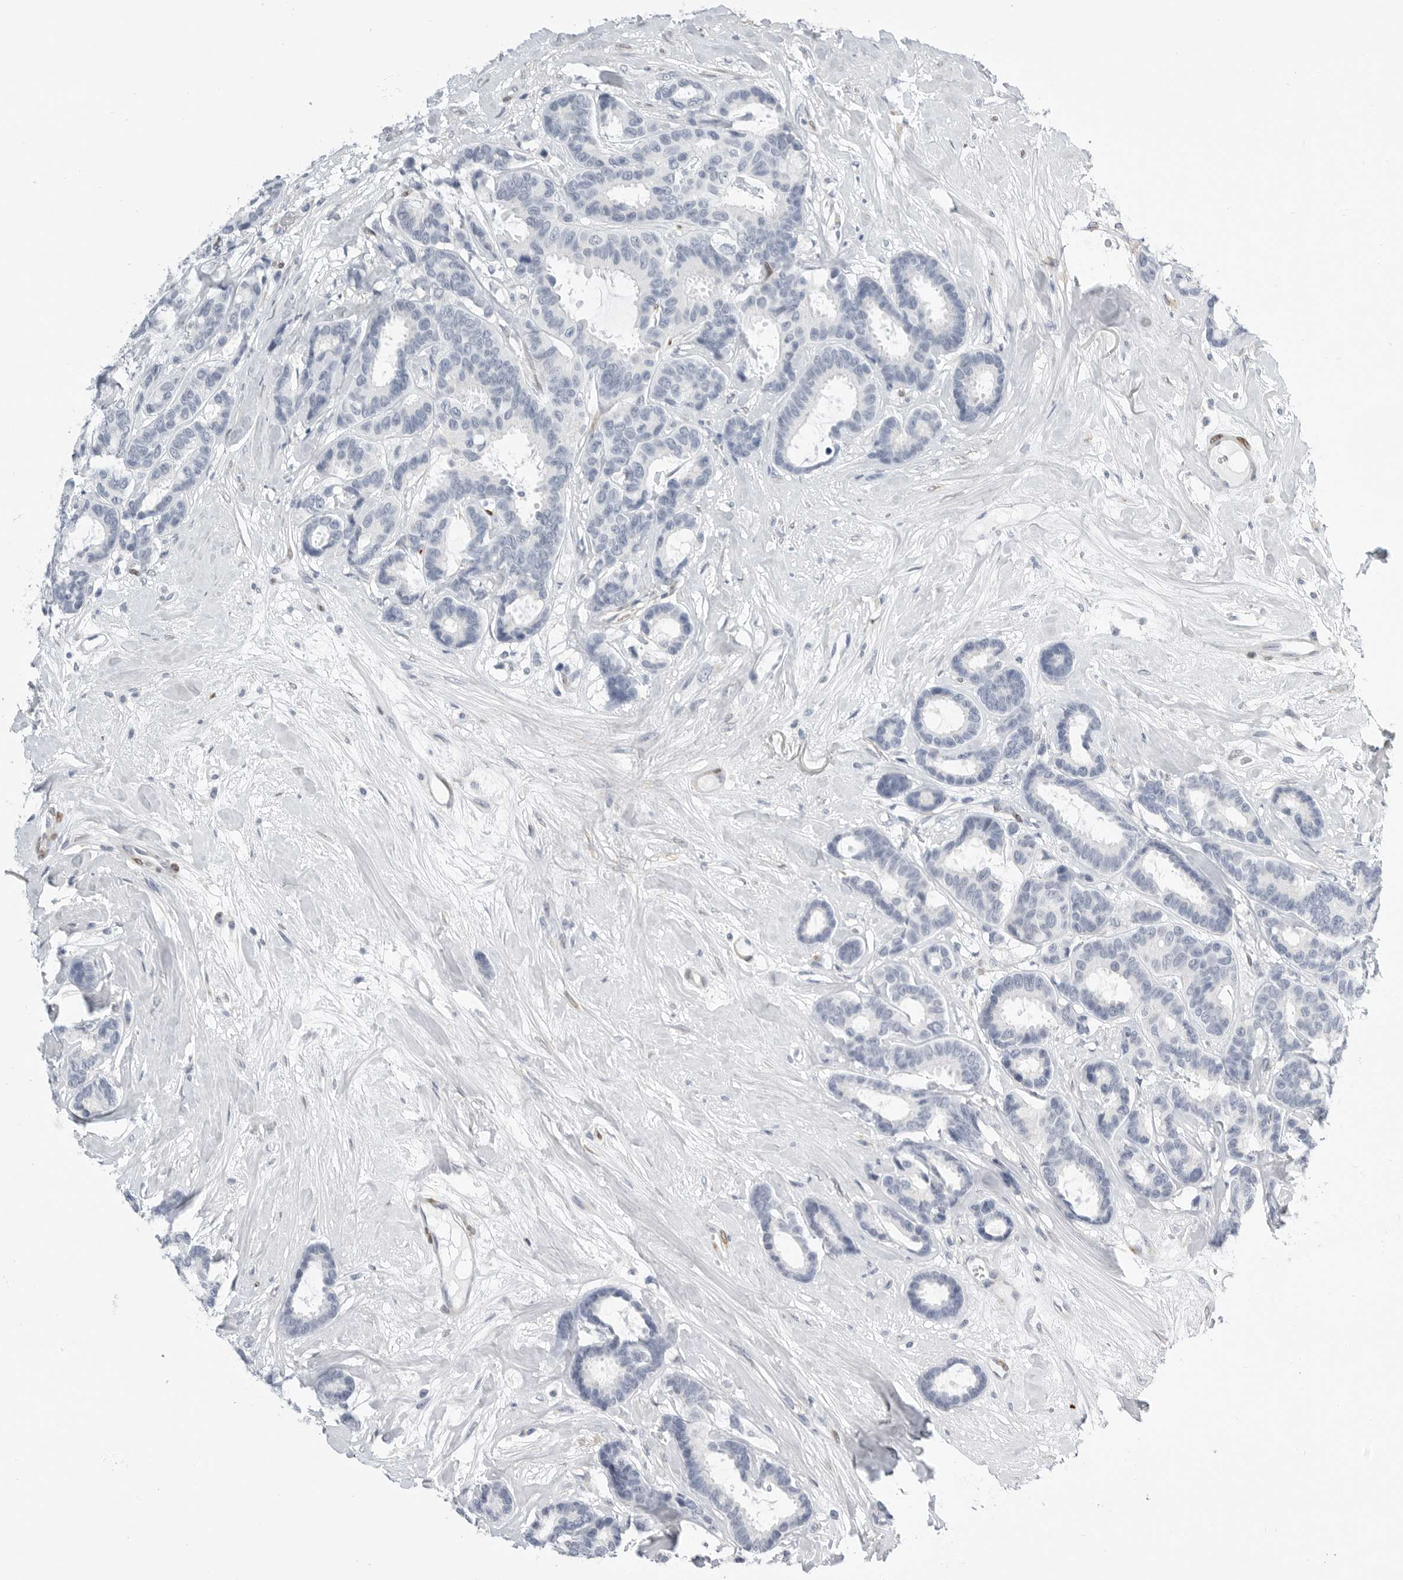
{"staining": {"intensity": "negative", "quantity": "none", "location": "none"}, "tissue": "breast cancer", "cell_type": "Tumor cells", "image_type": "cancer", "snomed": [{"axis": "morphology", "description": "Duct carcinoma"}, {"axis": "topography", "description": "Breast"}], "caption": "This is a micrograph of immunohistochemistry (IHC) staining of breast cancer (invasive ductal carcinoma), which shows no expression in tumor cells. Nuclei are stained in blue.", "gene": "PLN", "patient": {"sex": "female", "age": 87}}